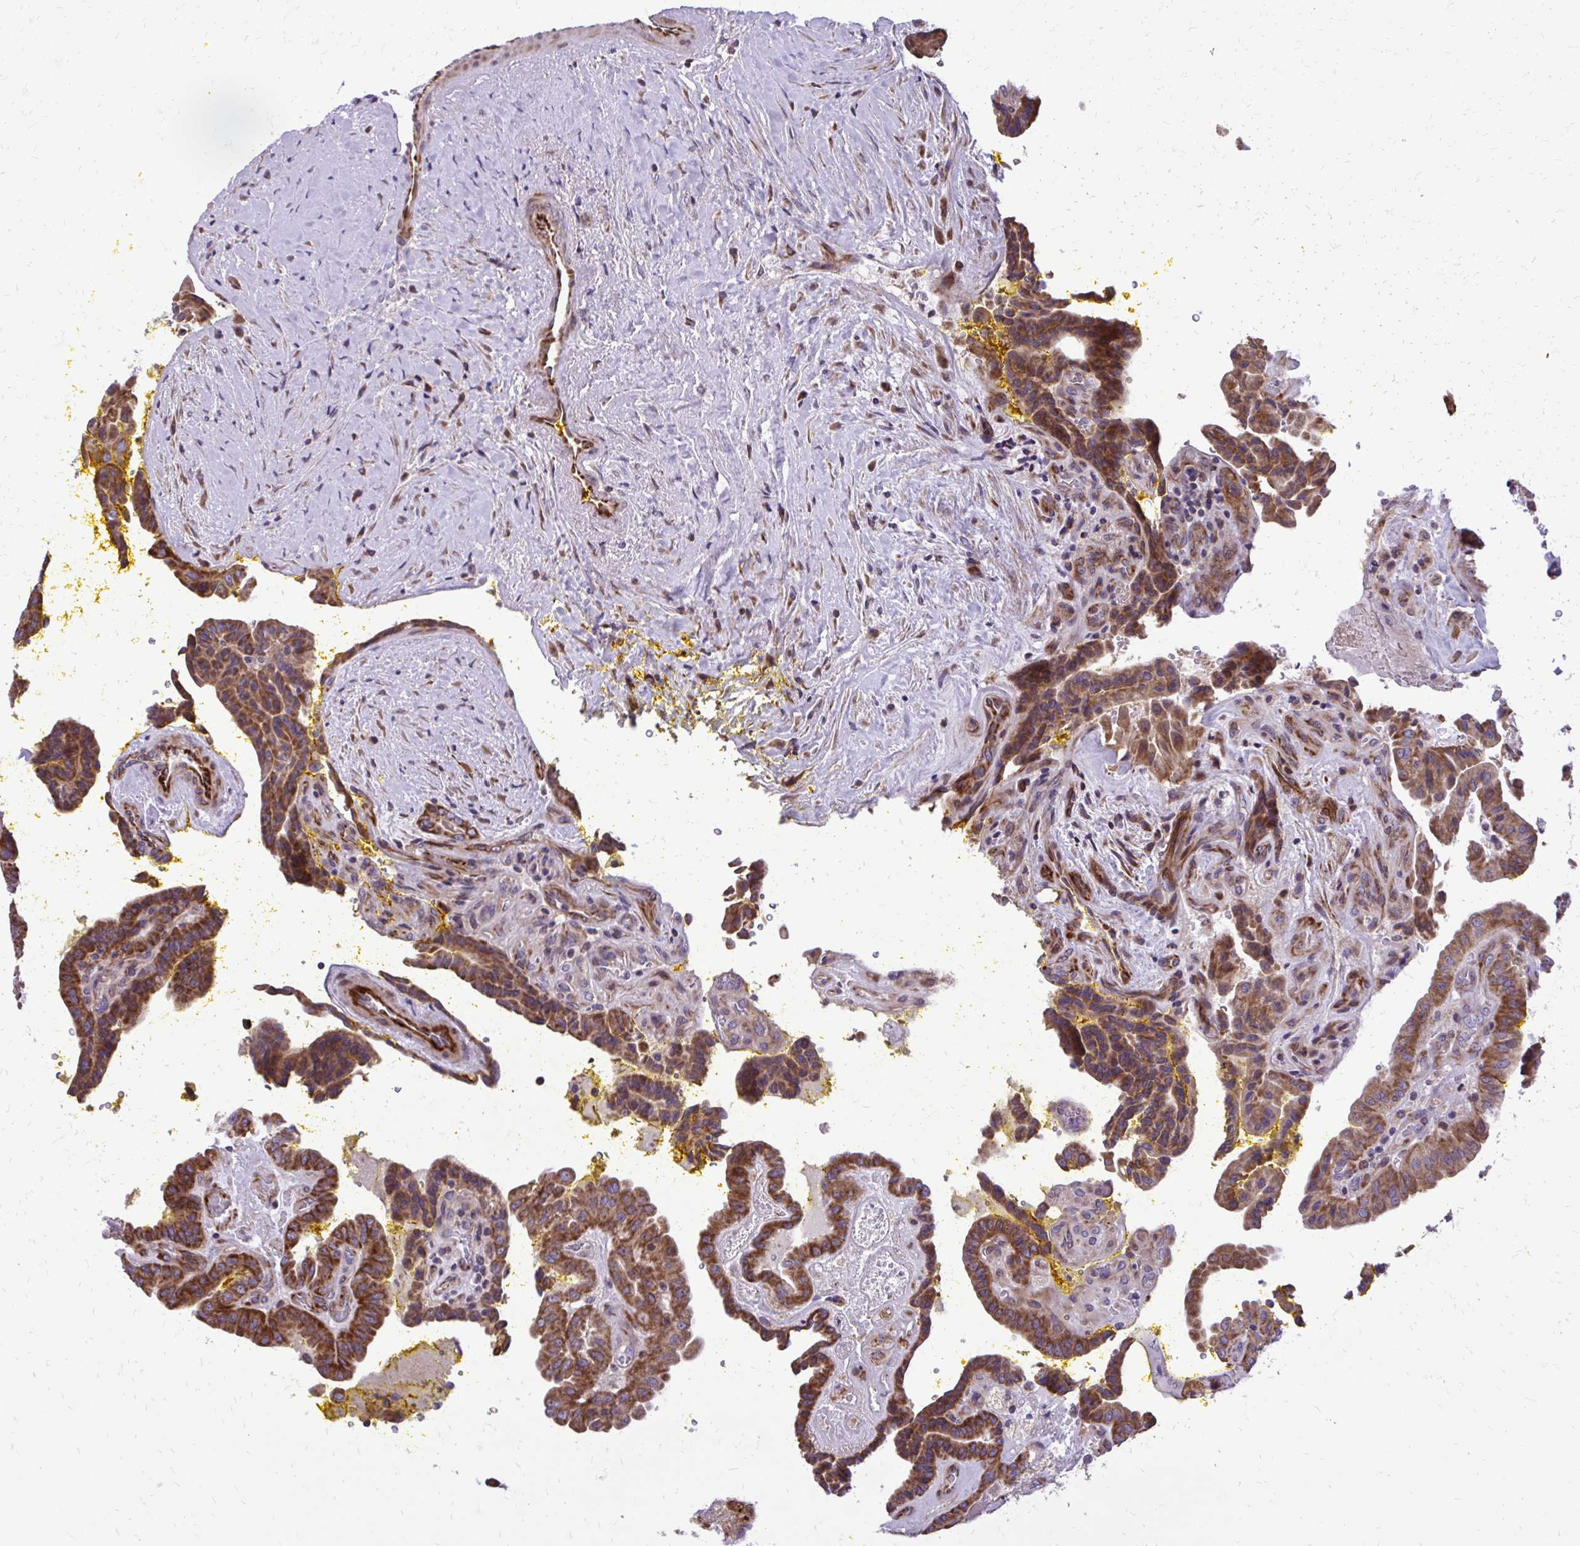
{"staining": {"intensity": "strong", "quantity": ">75%", "location": "cytoplasmic/membranous"}, "tissue": "thyroid cancer", "cell_type": "Tumor cells", "image_type": "cancer", "snomed": [{"axis": "morphology", "description": "Papillary adenocarcinoma, NOS"}, {"axis": "topography", "description": "Thyroid gland"}], "caption": "Thyroid cancer (papillary adenocarcinoma) stained for a protein reveals strong cytoplasmic/membranous positivity in tumor cells.", "gene": "ABCC3", "patient": {"sex": "male", "age": 87}}